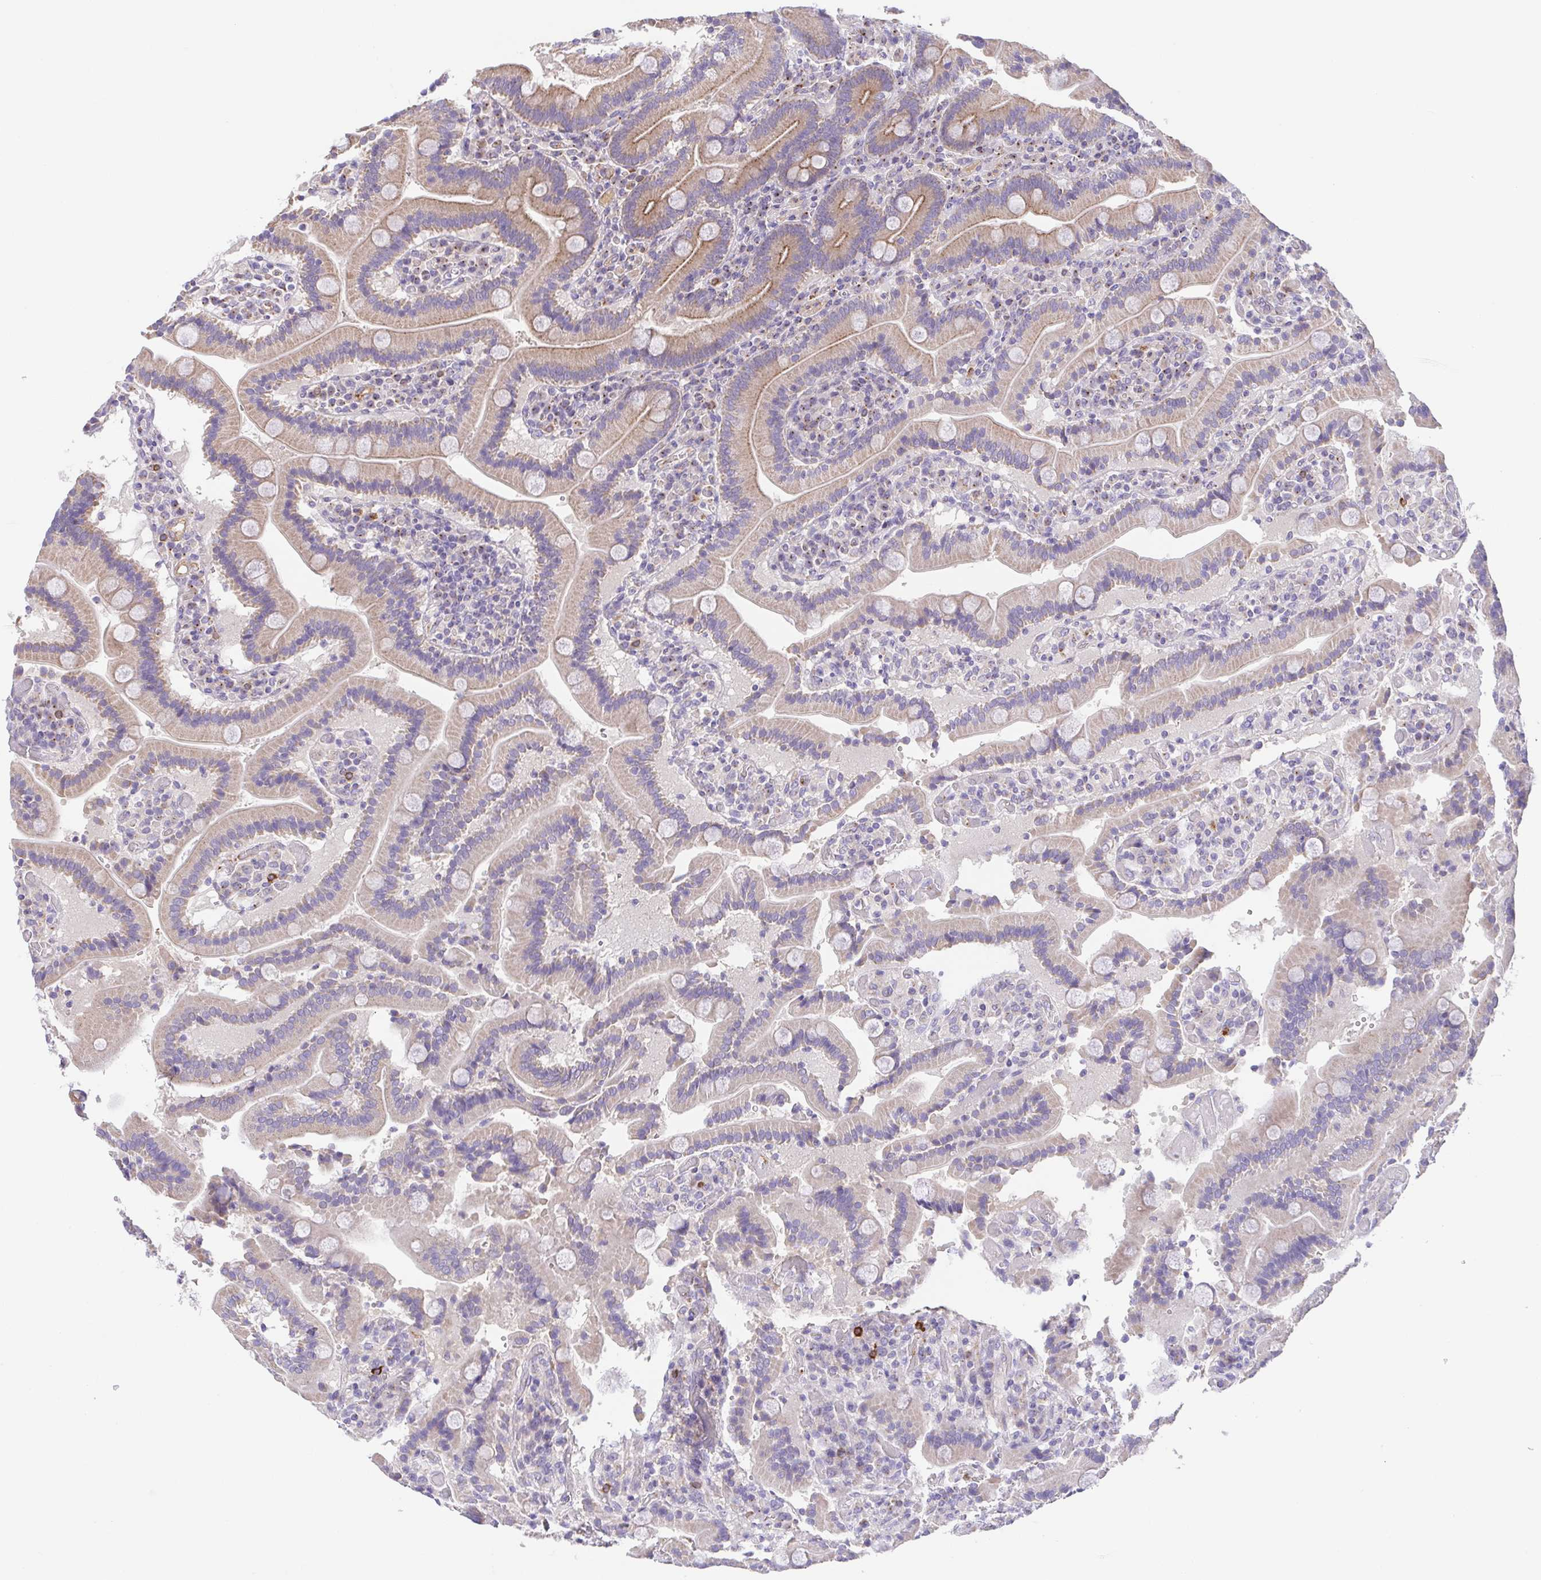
{"staining": {"intensity": "weak", "quantity": "25%-75%", "location": "cytoplasmic/membranous"}, "tissue": "duodenum", "cell_type": "Glandular cells", "image_type": "normal", "snomed": [{"axis": "morphology", "description": "Normal tissue, NOS"}, {"axis": "topography", "description": "Duodenum"}], "caption": "Duodenum stained for a protein shows weak cytoplasmic/membranous positivity in glandular cells.", "gene": "SLC13A1", "patient": {"sex": "female", "age": 62}}